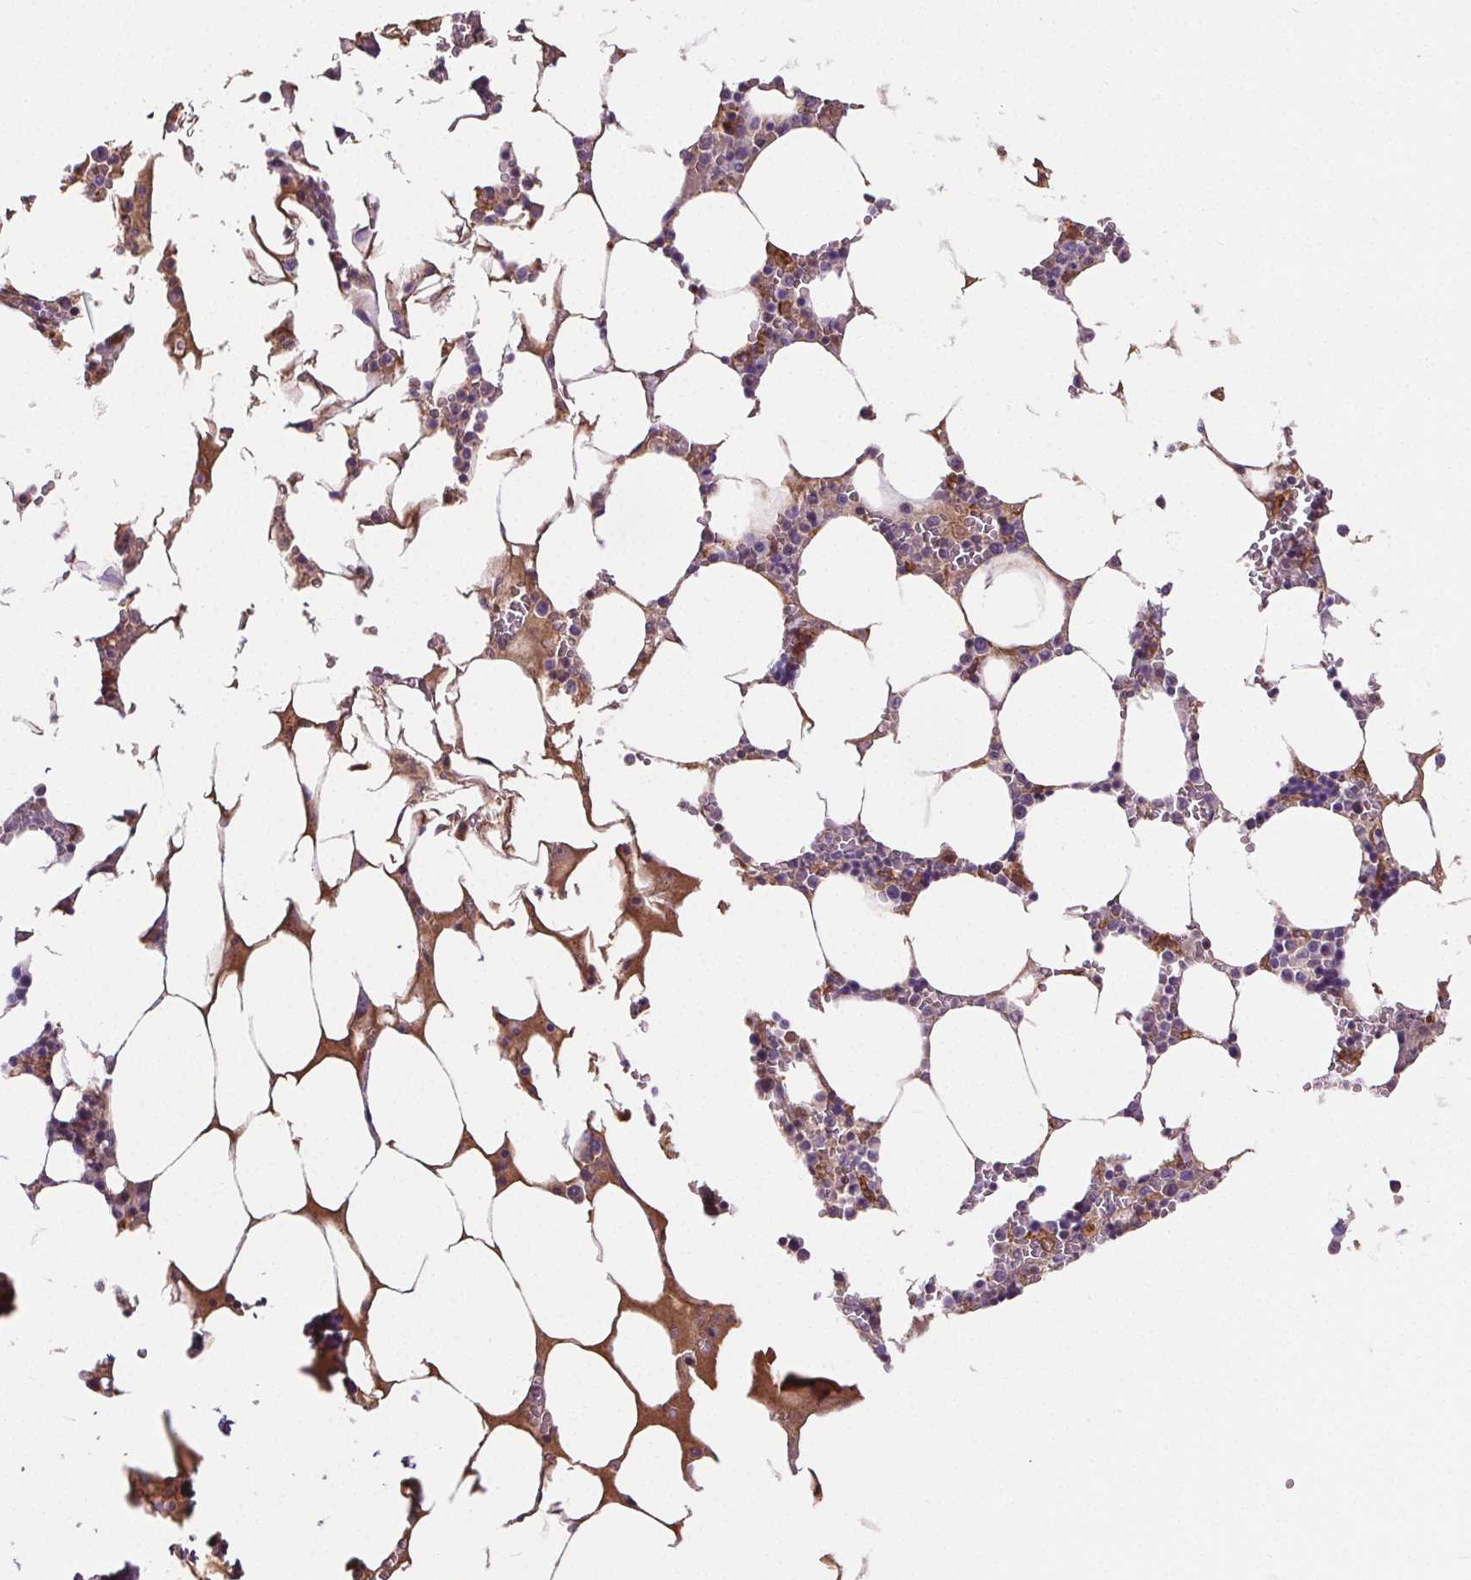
{"staining": {"intensity": "negative", "quantity": "none", "location": "none"}, "tissue": "bone marrow", "cell_type": "Hematopoietic cells", "image_type": "normal", "snomed": [{"axis": "morphology", "description": "Normal tissue, NOS"}, {"axis": "topography", "description": "Bone marrow"}], "caption": "IHC of normal bone marrow displays no positivity in hematopoietic cells. (DAB (3,3'-diaminobenzidine) immunohistochemistry, high magnification).", "gene": "CD5L", "patient": {"sex": "male", "age": 64}}